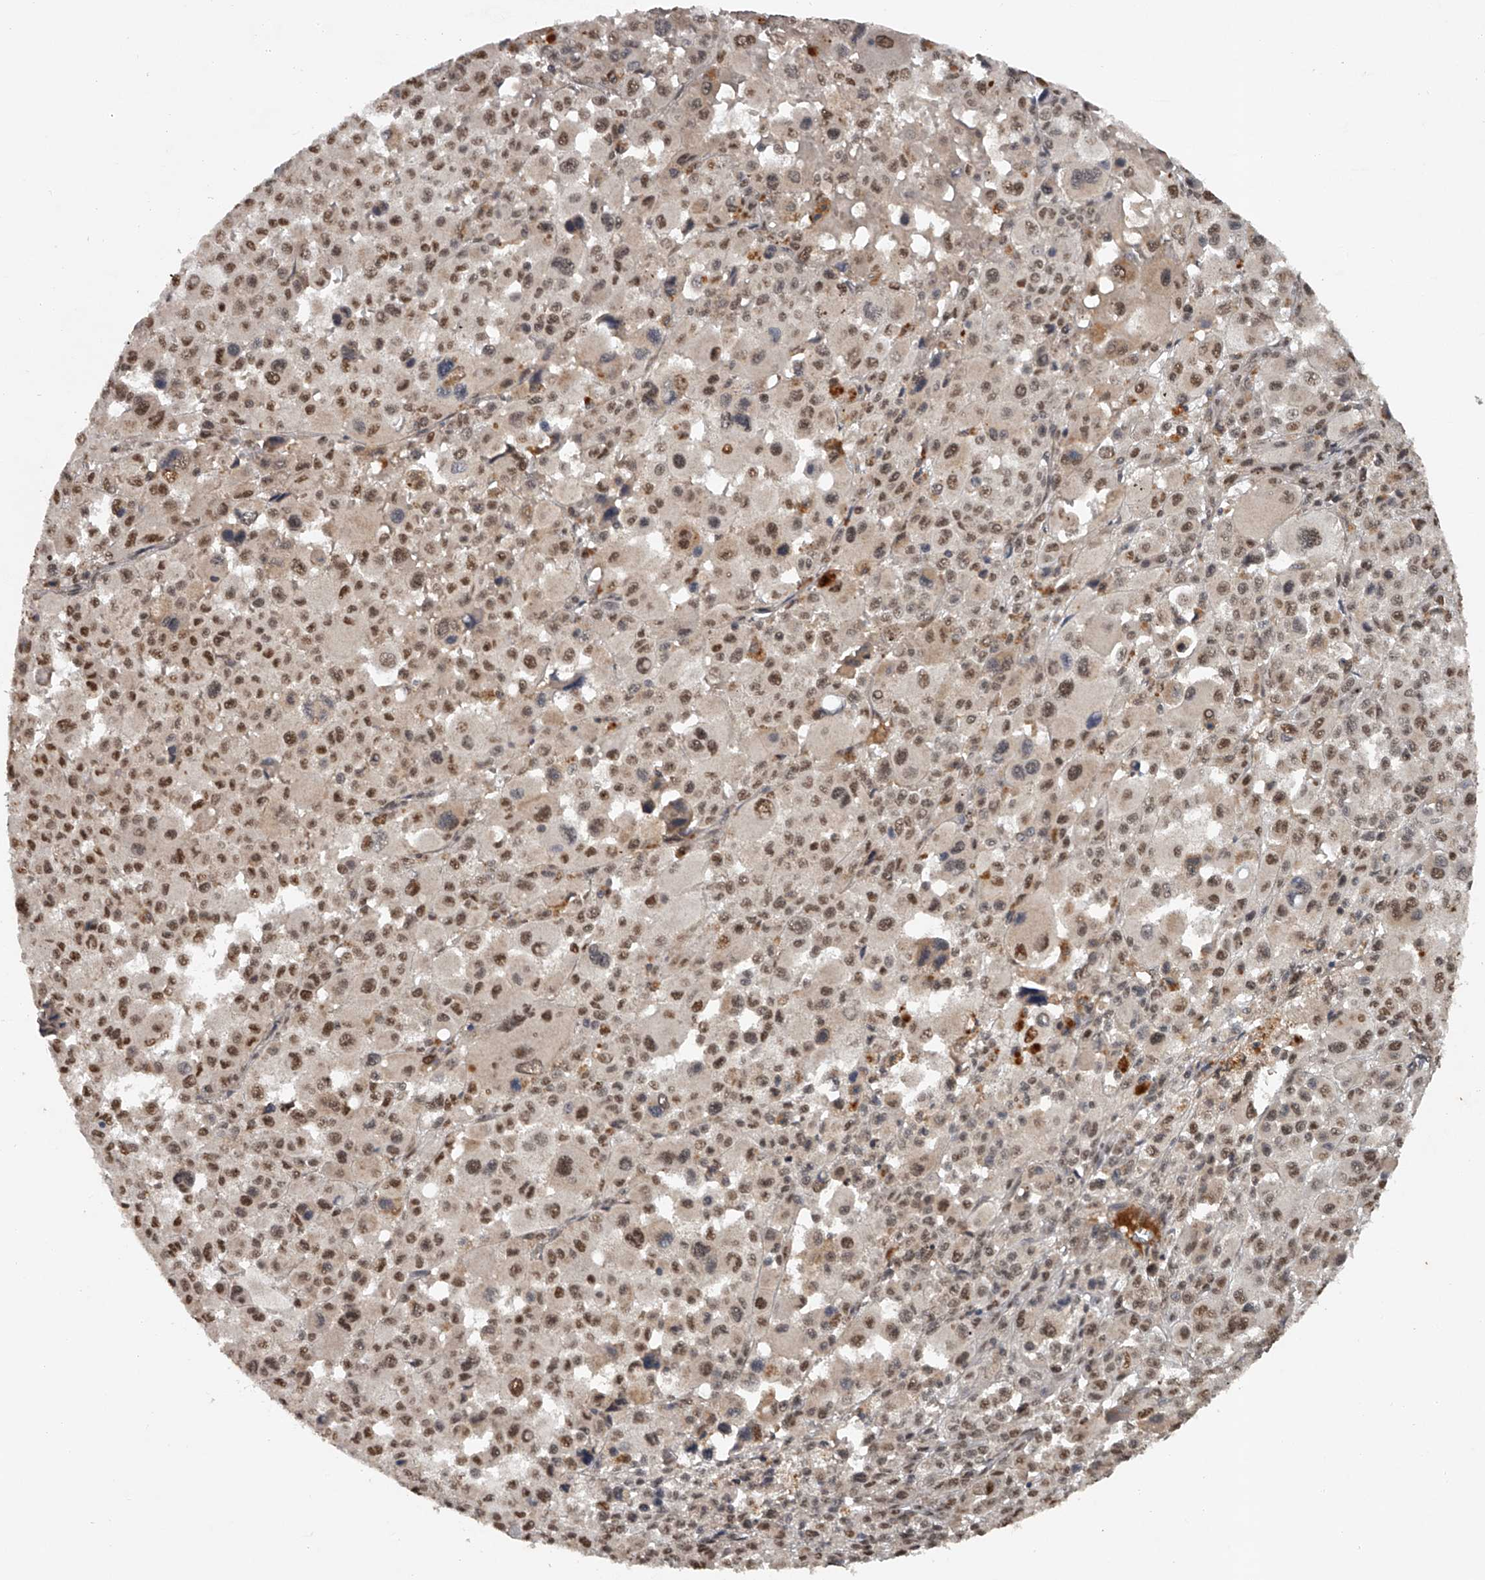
{"staining": {"intensity": "moderate", "quantity": ">75%", "location": "nuclear"}, "tissue": "melanoma", "cell_type": "Tumor cells", "image_type": "cancer", "snomed": [{"axis": "morphology", "description": "Malignant melanoma, Metastatic site"}, {"axis": "topography", "description": "Skin"}], "caption": "Protein analysis of malignant melanoma (metastatic site) tissue demonstrates moderate nuclear positivity in about >75% of tumor cells.", "gene": "PLEKHG1", "patient": {"sex": "female", "age": 74}}